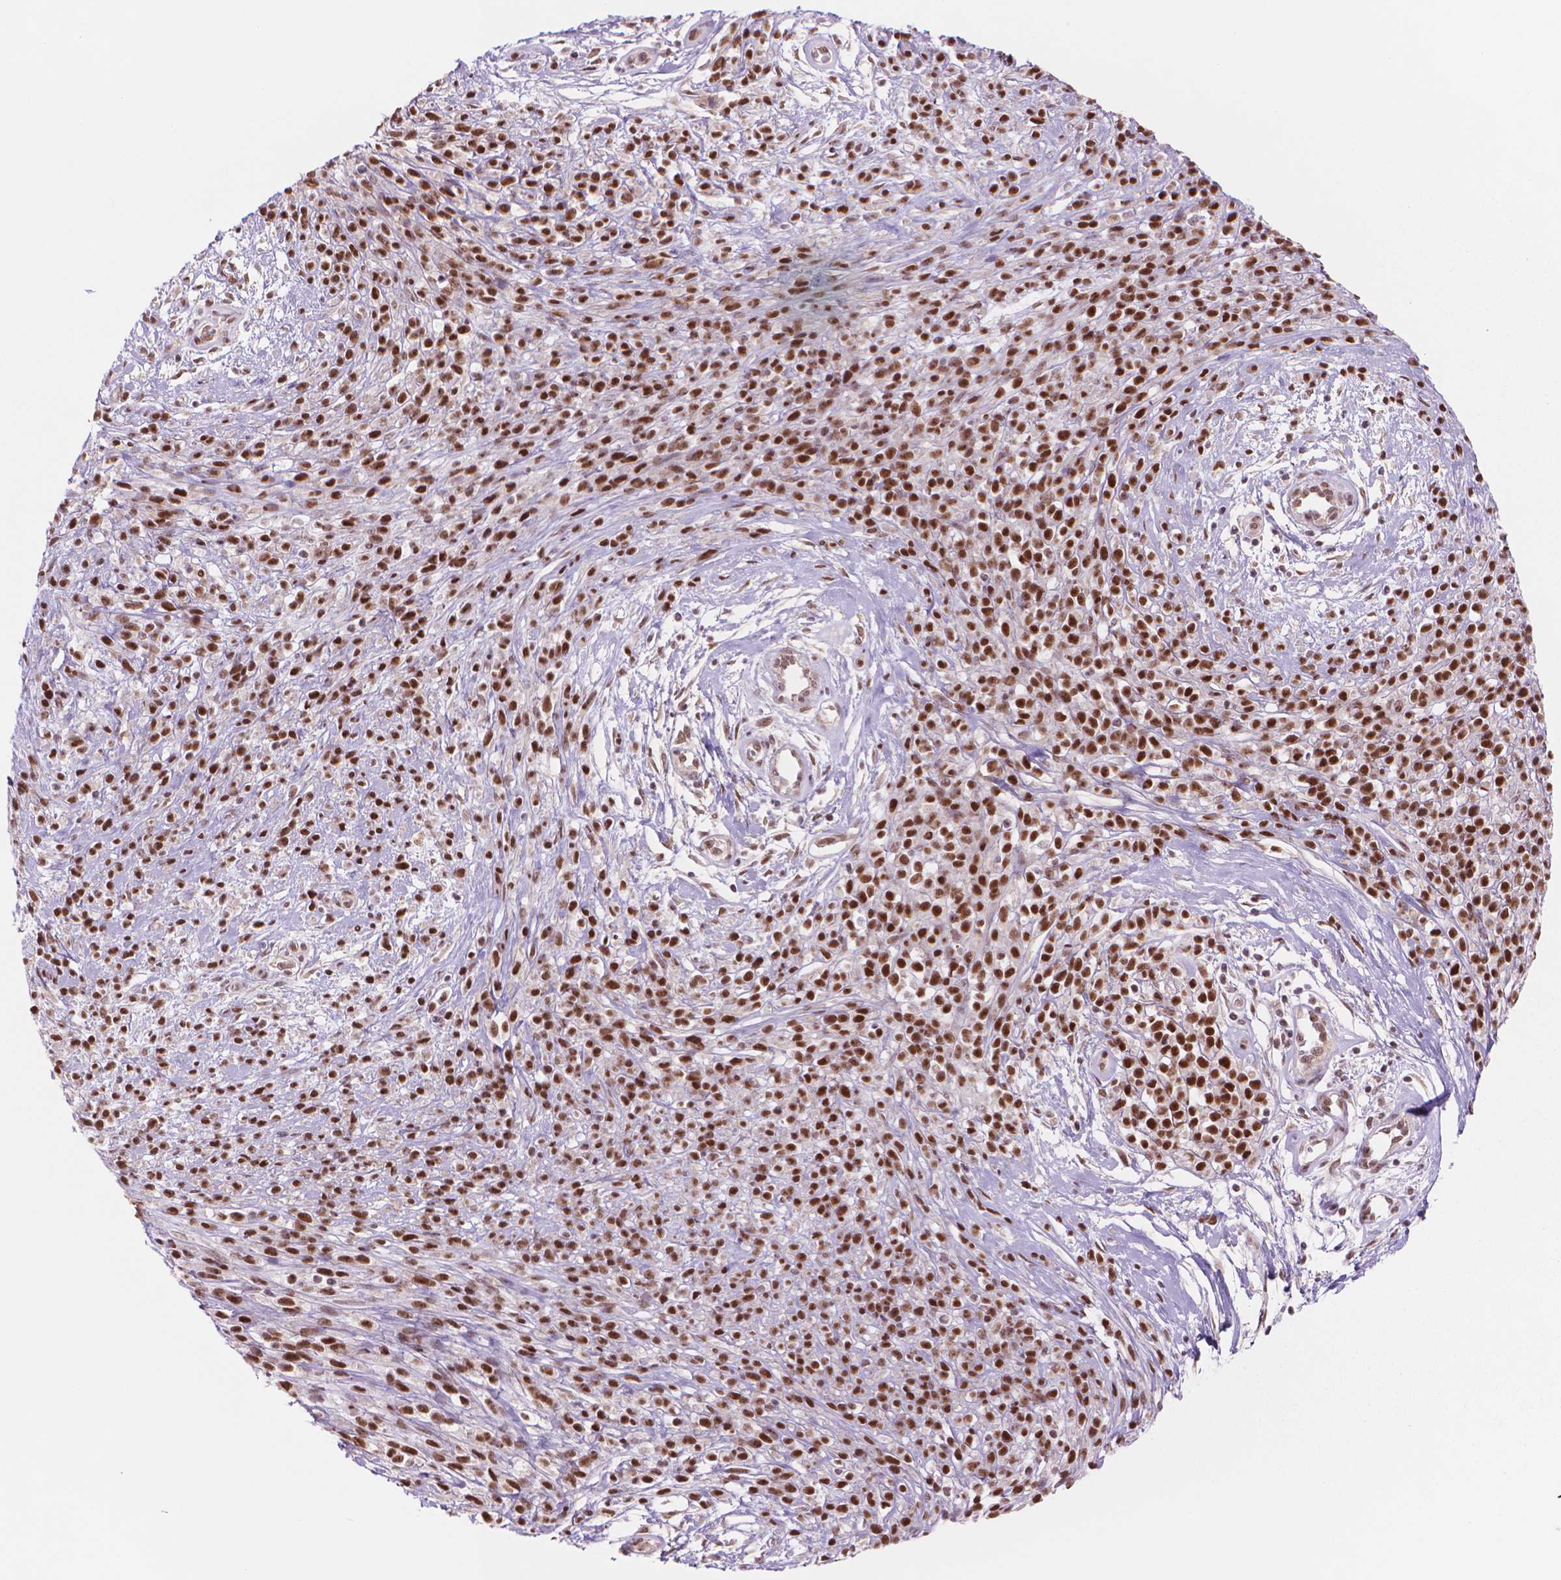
{"staining": {"intensity": "strong", "quantity": ">75%", "location": "nuclear"}, "tissue": "melanoma", "cell_type": "Tumor cells", "image_type": "cancer", "snomed": [{"axis": "morphology", "description": "Malignant melanoma, NOS"}, {"axis": "topography", "description": "Skin"}, {"axis": "topography", "description": "Skin of trunk"}], "caption": "Immunohistochemistry (IHC) of human melanoma exhibits high levels of strong nuclear positivity in about >75% of tumor cells.", "gene": "POLR3D", "patient": {"sex": "male", "age": 74}}